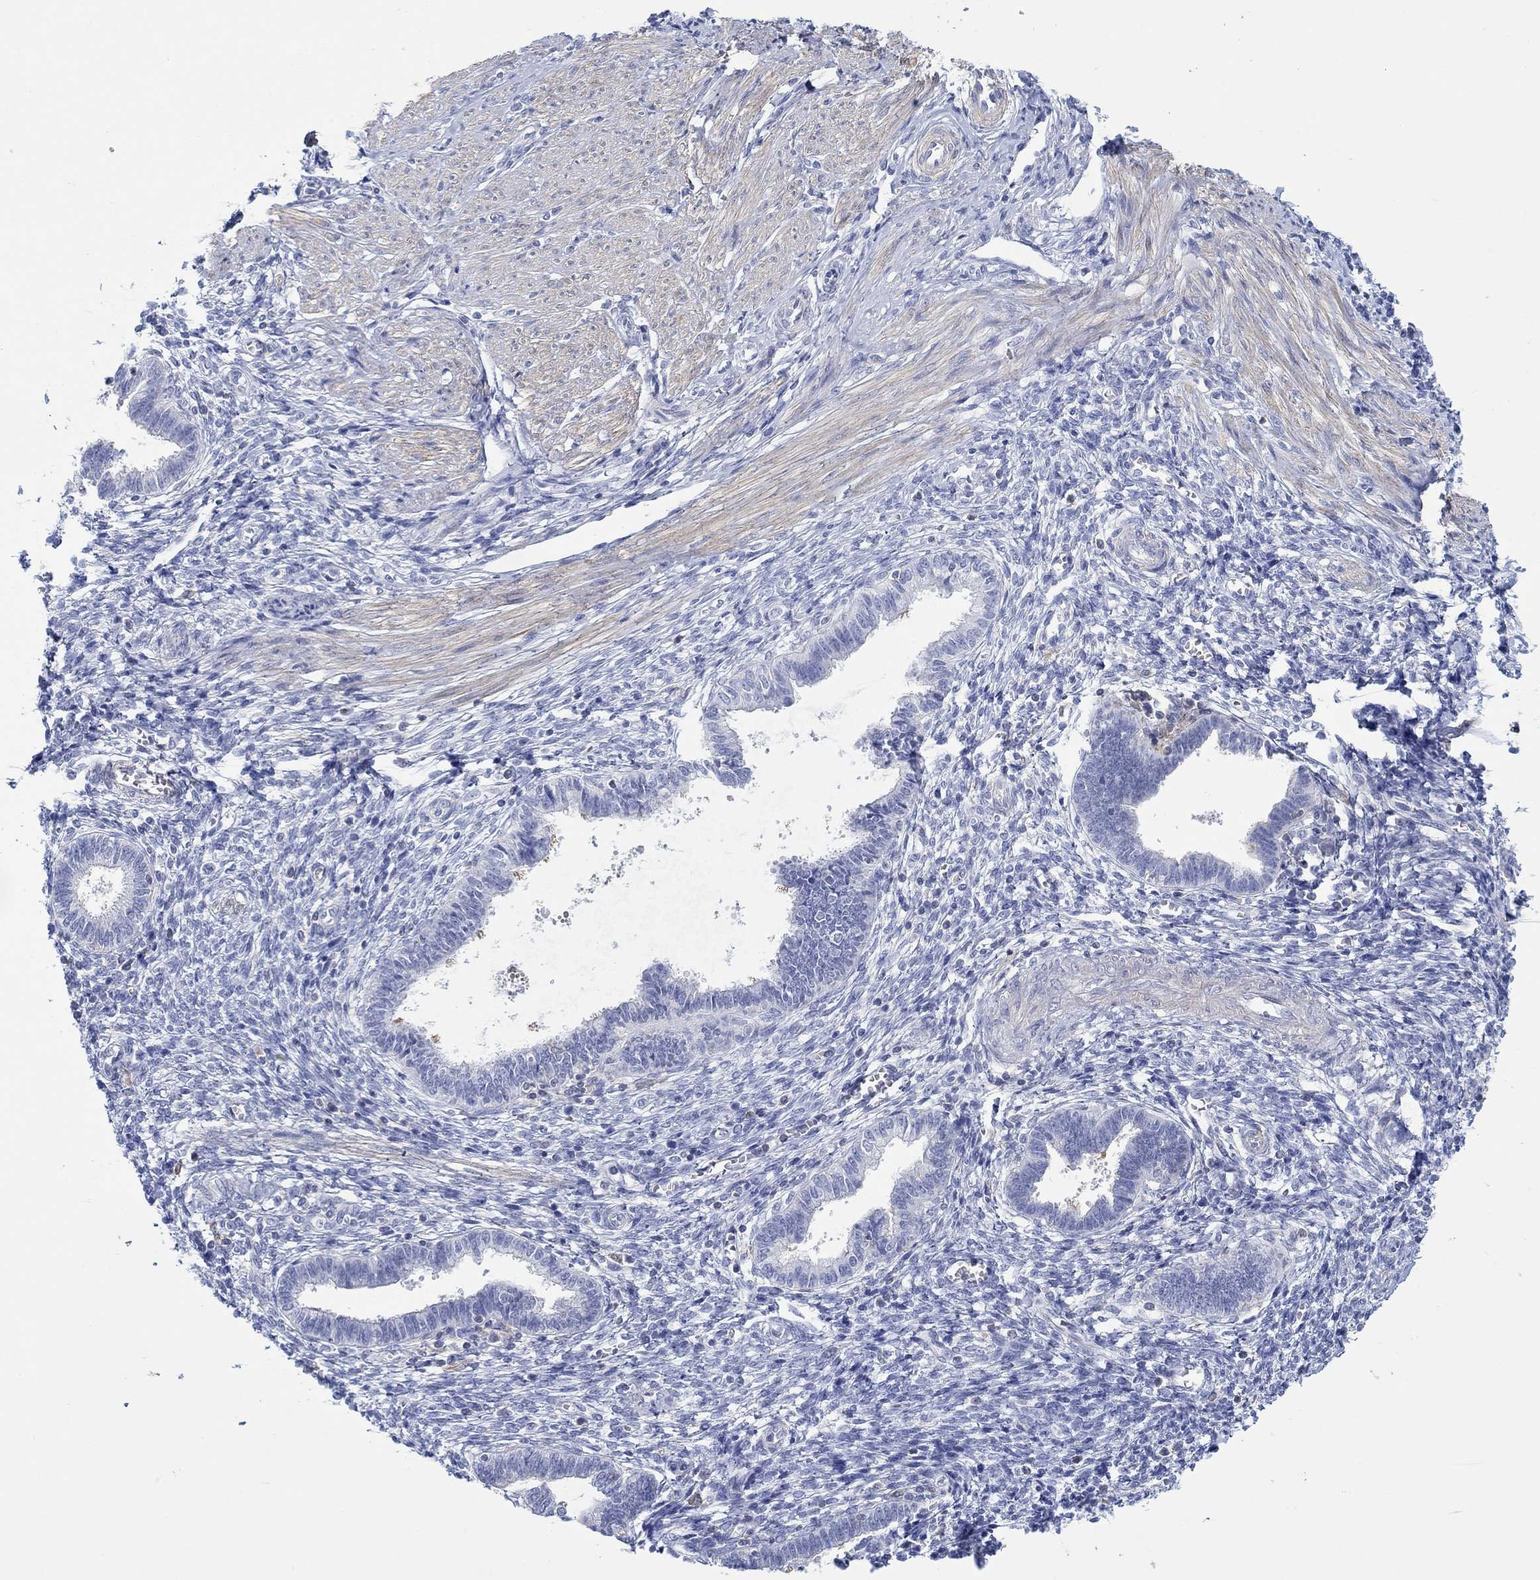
{"staining": {"intensity": "negative", "quantity": "none", "location": "none"}, "tissue": "endometrium", "cell_type": "Cells in endometrial stroma", "image_type": "normal", "snomed": [{"axis": "morphology", "description": "Normal tissue, NOS"}, {"axis": "topography", "description": "Cervix"}, {"axis": "topography", "description": "Endometrium"}], "caption": "Immunohistochemical staining of unremarkable human endometrium displays no significant expression in cells in endometrial stroma.", "gene": "PPIL6", "patient": {"sex": "female", "age": 37}}